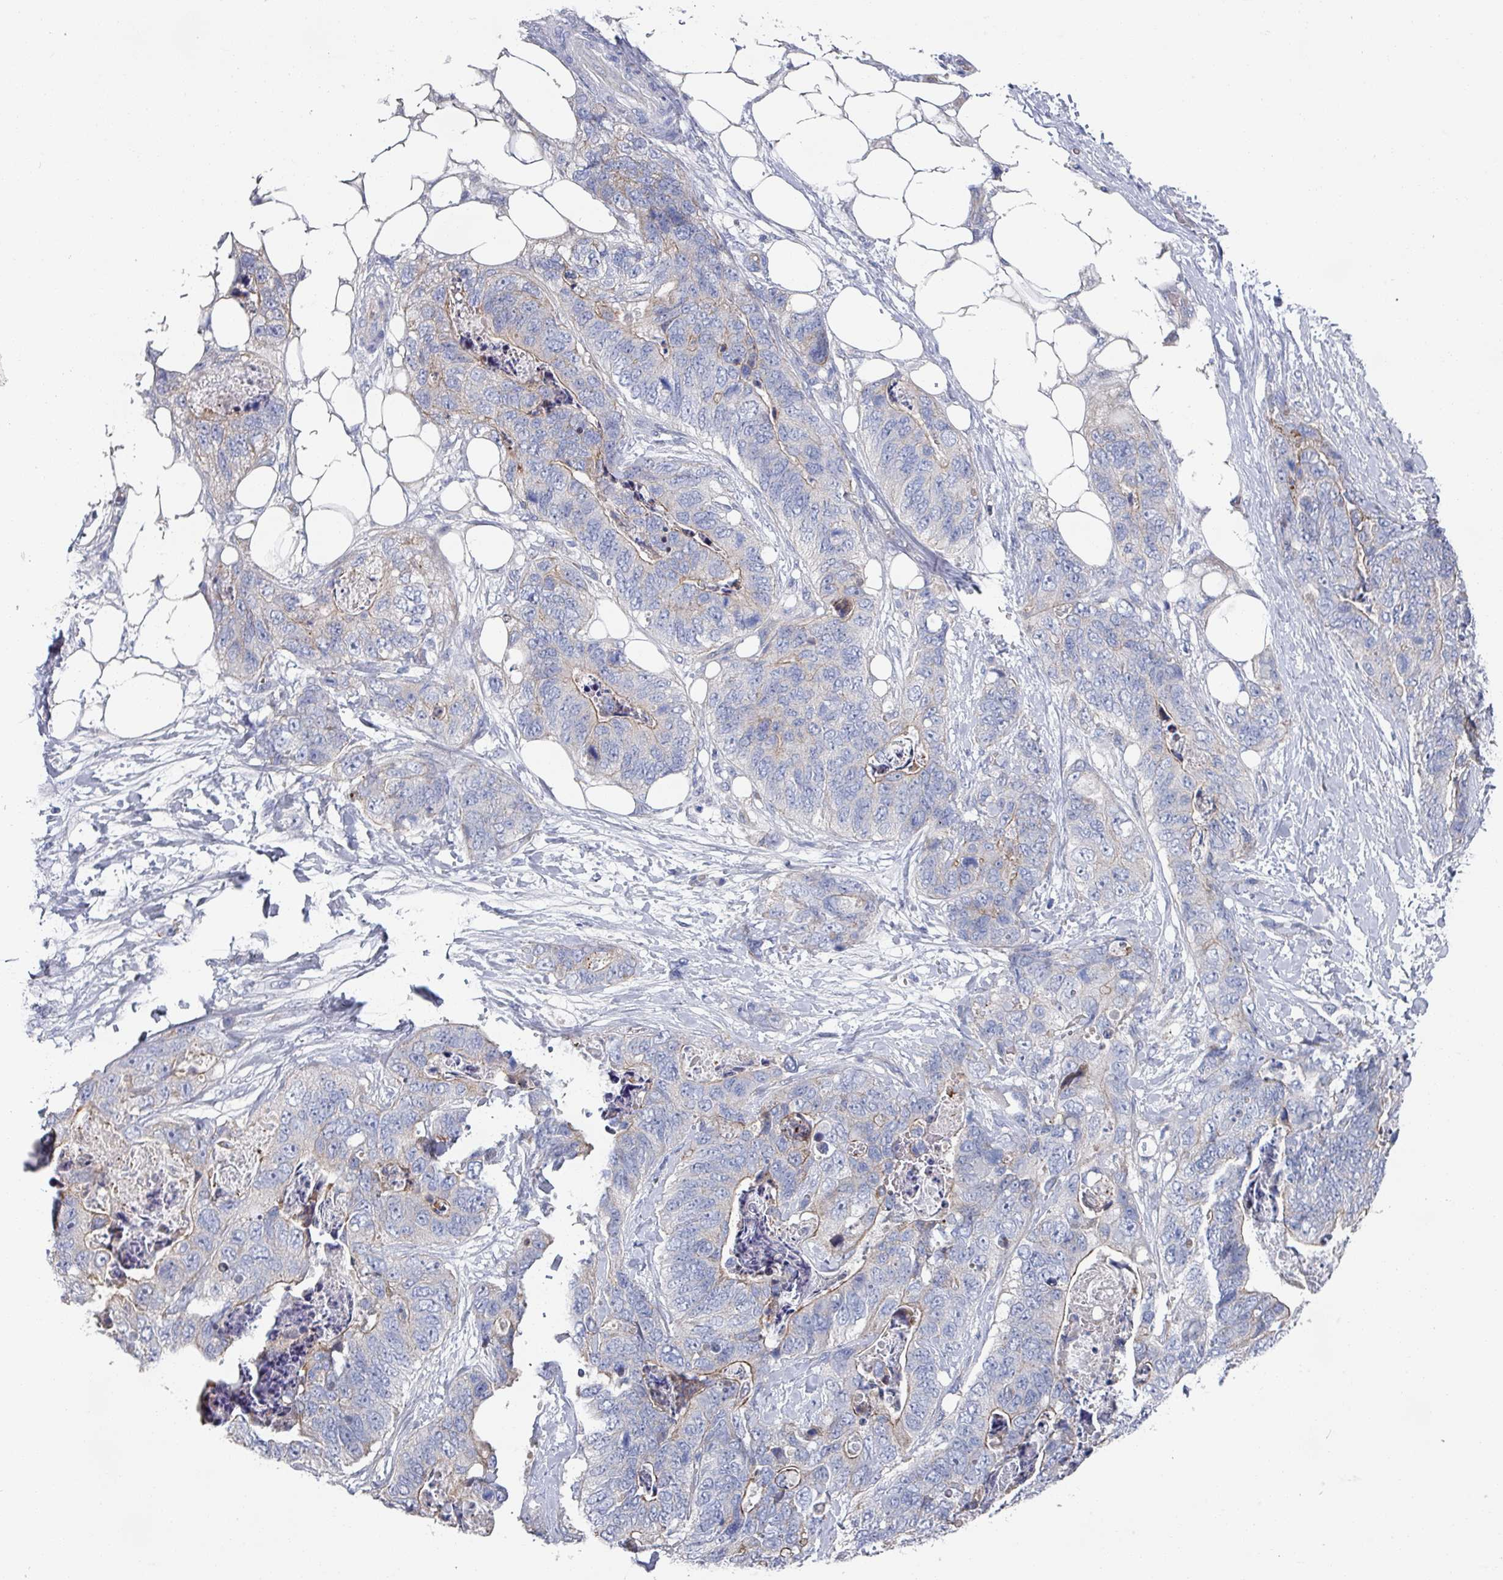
{"staining": {"intensity": "weak", "quantity": "<25%", "location": "cytoplasmic/membranous"}, "tissue": "stomach cancer", "cell_type": "Tumor cells", "image_type": "cancer", "snomed": [{"axis": "morphology", "description": "Adenocarcinoma, NOS"}, {"axis": "topography", "description": "Stomach"}], "caption": "Immunohistochemistry image of neoplastic tissue: stomach cancer stained with DAB reveals no significant protein staining in tumor cells. (DAB immunohistochemistry (IHC) with hematoxylin counter stain).", "gene": "EFL1", "patient": {"sex": "female", "age": 89}}